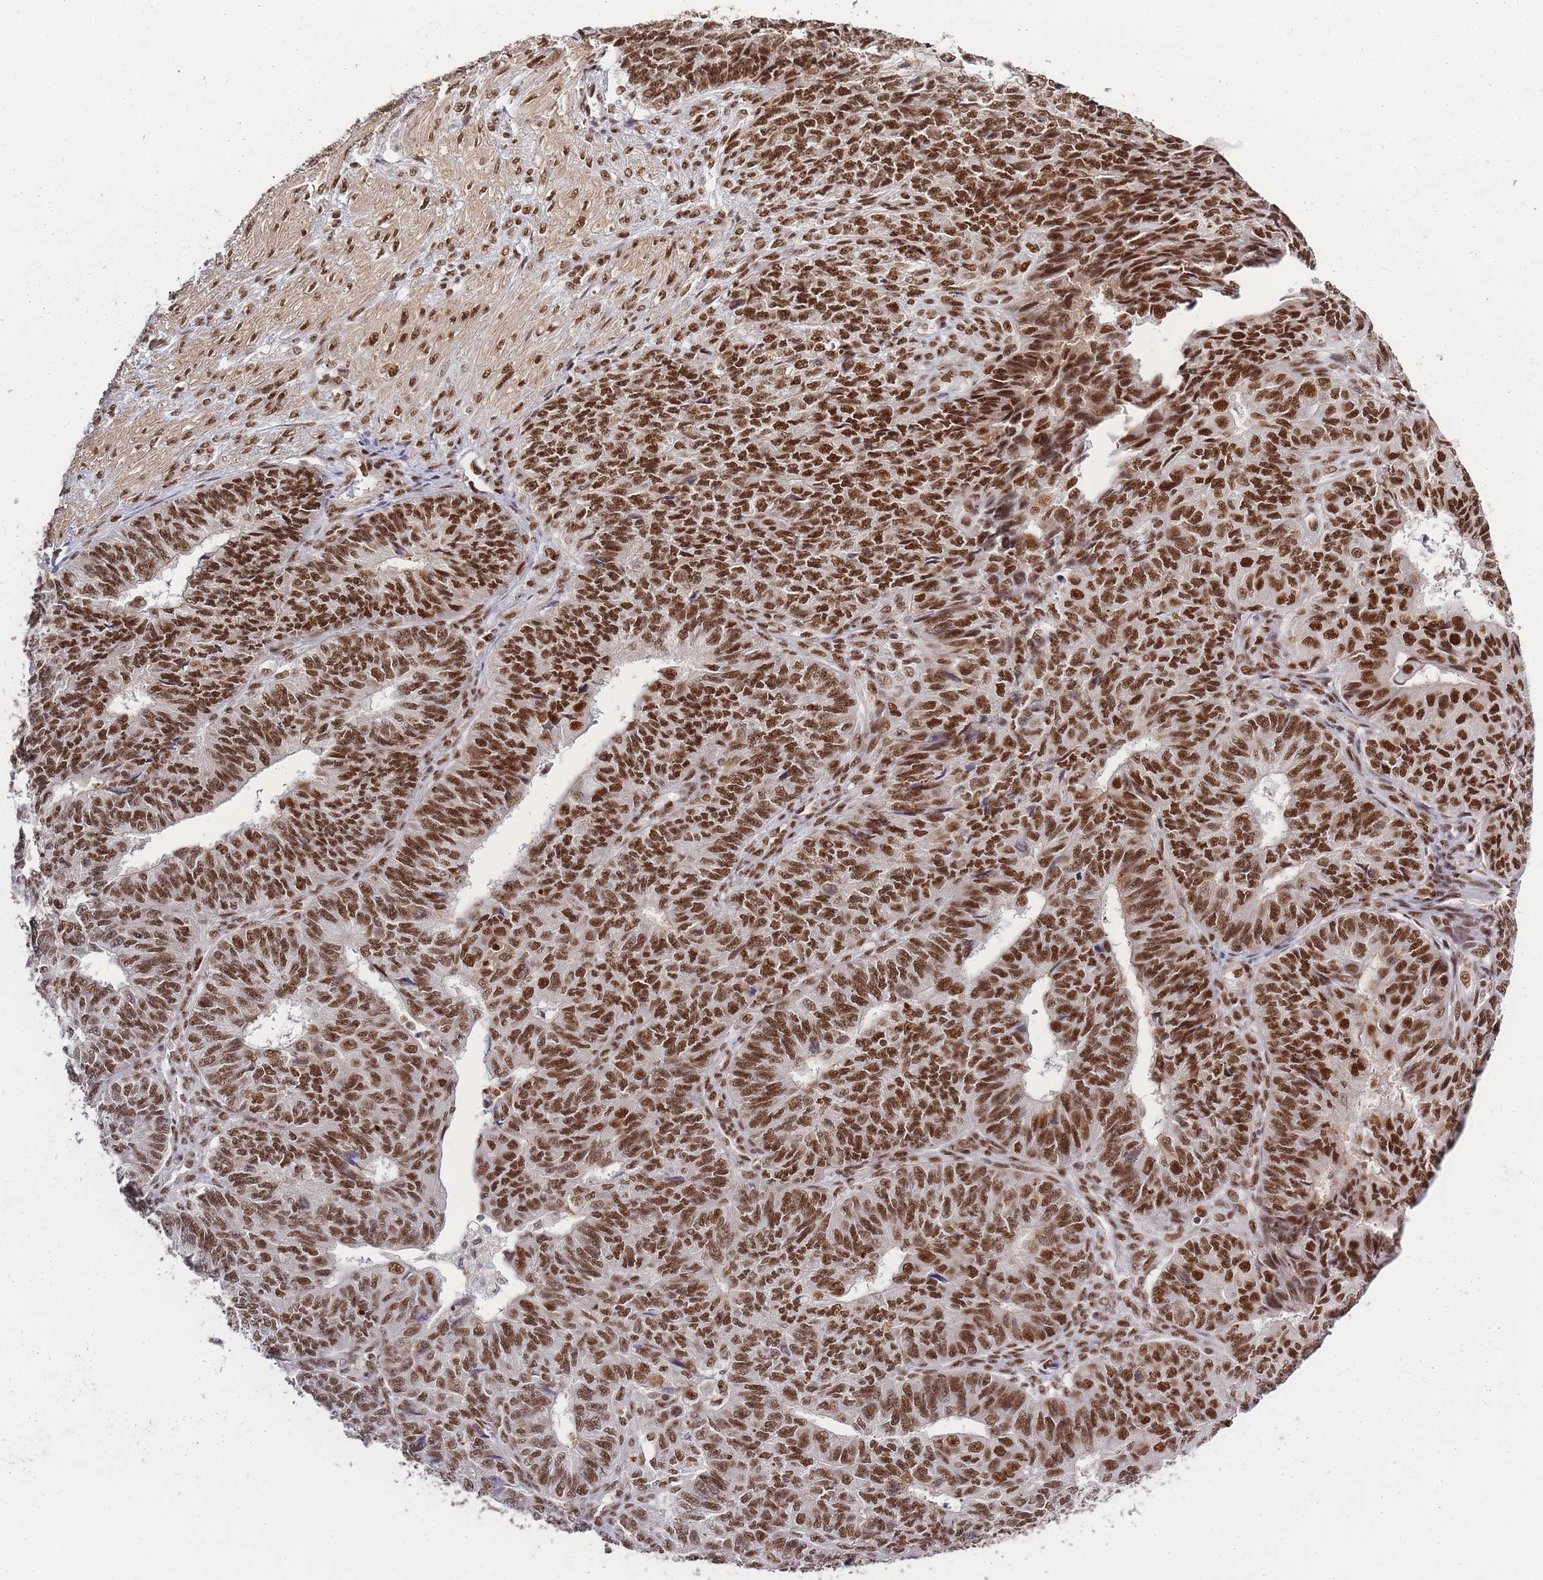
{"staining": {"intensity": "strong", "quantity": ">75%", "location": "nuclear"}, "tissue": "endometrial cancer", "cell_type": "Tumor cells", "image_type": "cancer", "snomed": [{"axis": "morphology", "description": "Adenocarcinoma, NOS"}, {"axis": "topography", "description": "Endometrium"}], "caption": "A high-resolution image shows immunohistochemistry (IHC) staining of adenocarcinoma (endometrial), which shows strong nuclear expression in approximately >75% of tumor cells. (DAB IHC with brightfield microscopy, high magnification).", "gene": "PRKDC", "patient": {"sex": "female", "age": 32}}